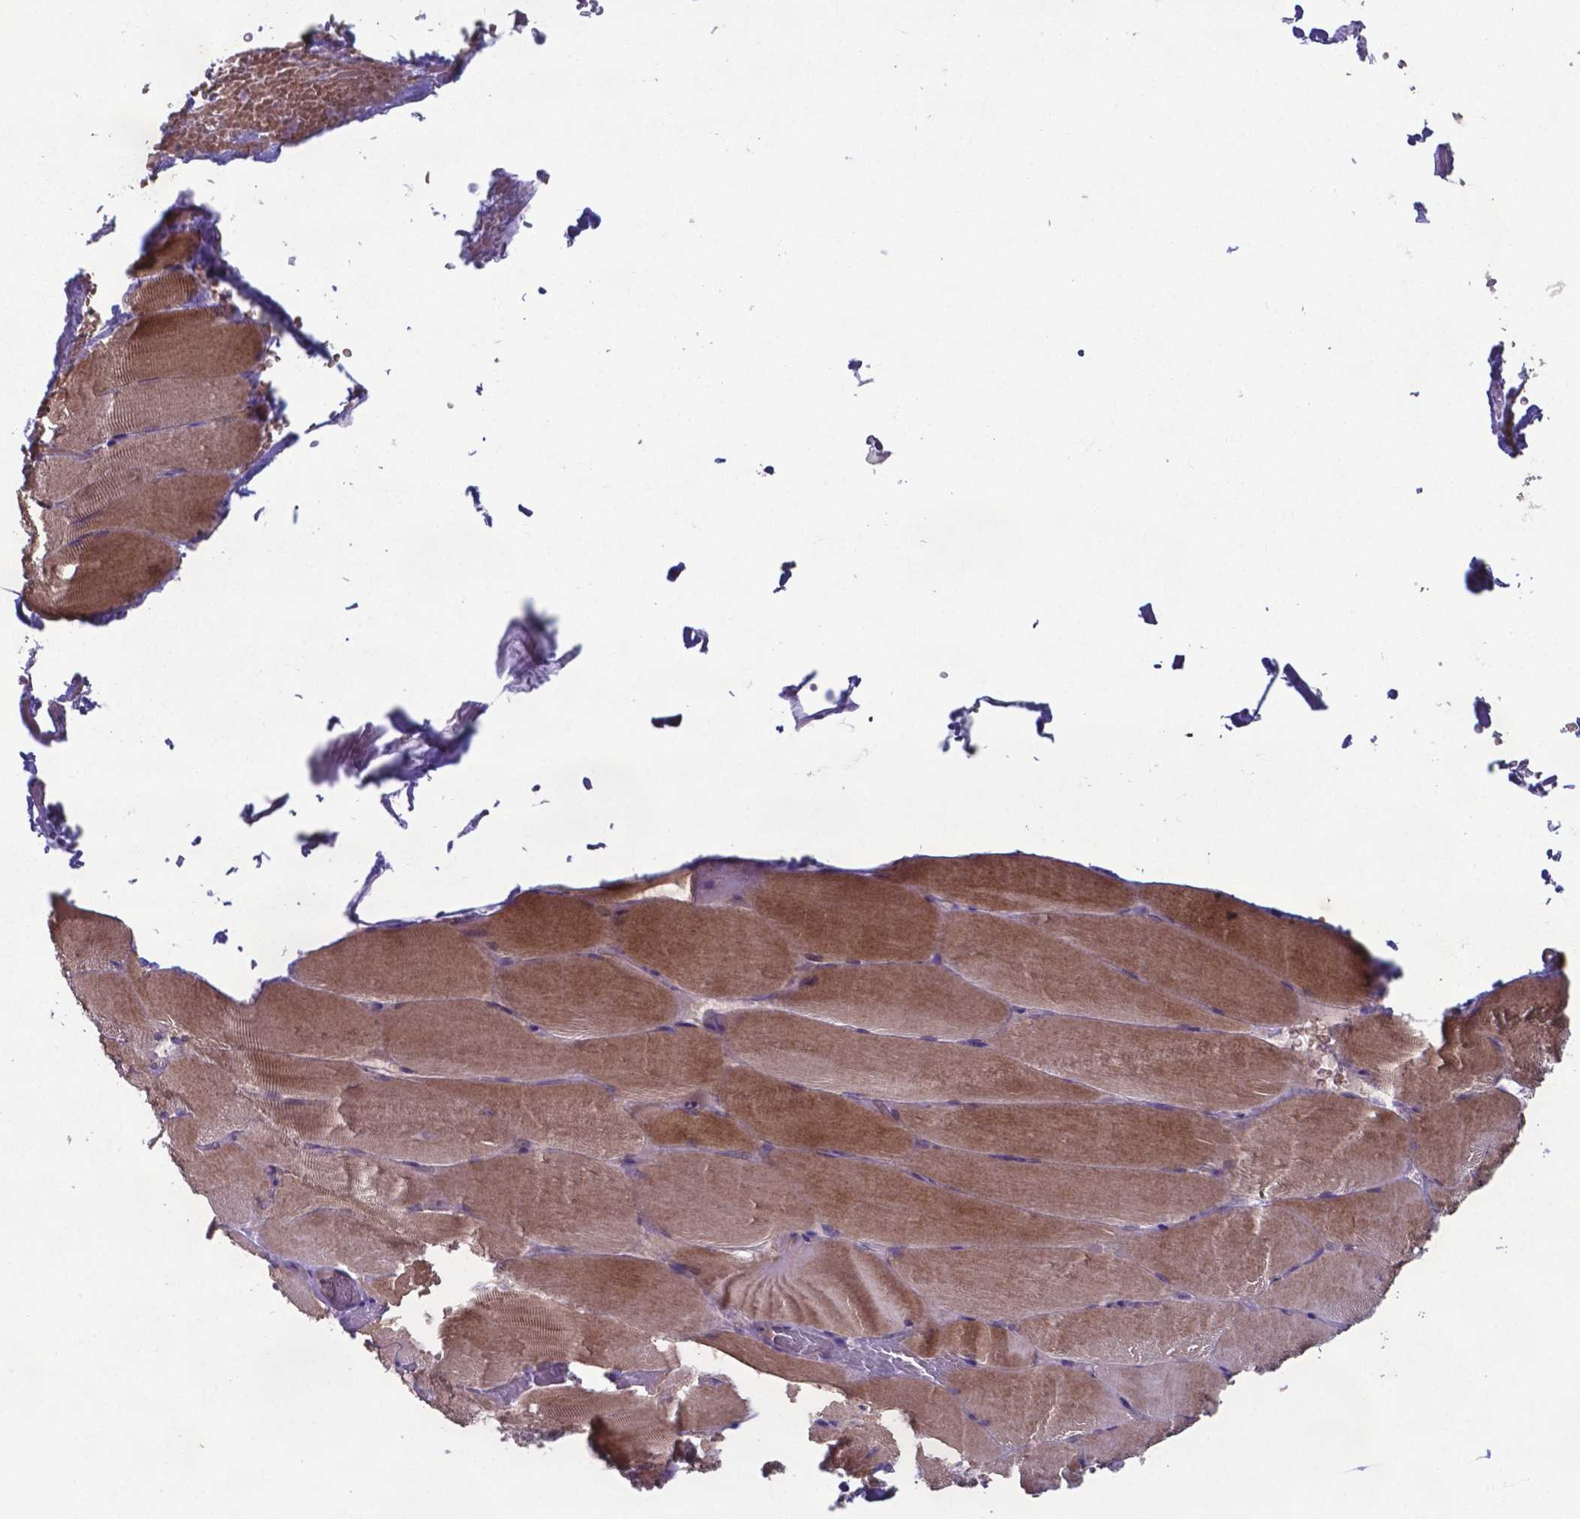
{"staining": {"intensity": "weak", "quantity": ">75%", "location": "cytoplasmic/membranous"}, "tissue": "skeletal muscle", "cell_type": "Myocytes", "image_type": "normal", "snomed": [{"axis": "morphology", "description": "Normal tissue, NOS"}, {"axis": "topography", "description": "Skeletal muscle"}], "caption": "DAB (3,3'-diaminobenzidine) immunohistochemical staining of benign skeletal muscle reveals weak cytoplasmic/membranous protein positivity in approximately >75% of myocytes. Immunohistochemistry stains the protein in brown and the nuclei are stained blue.", "gene": "TYRO3", "patient": {"sex": "female", "age": 37}}